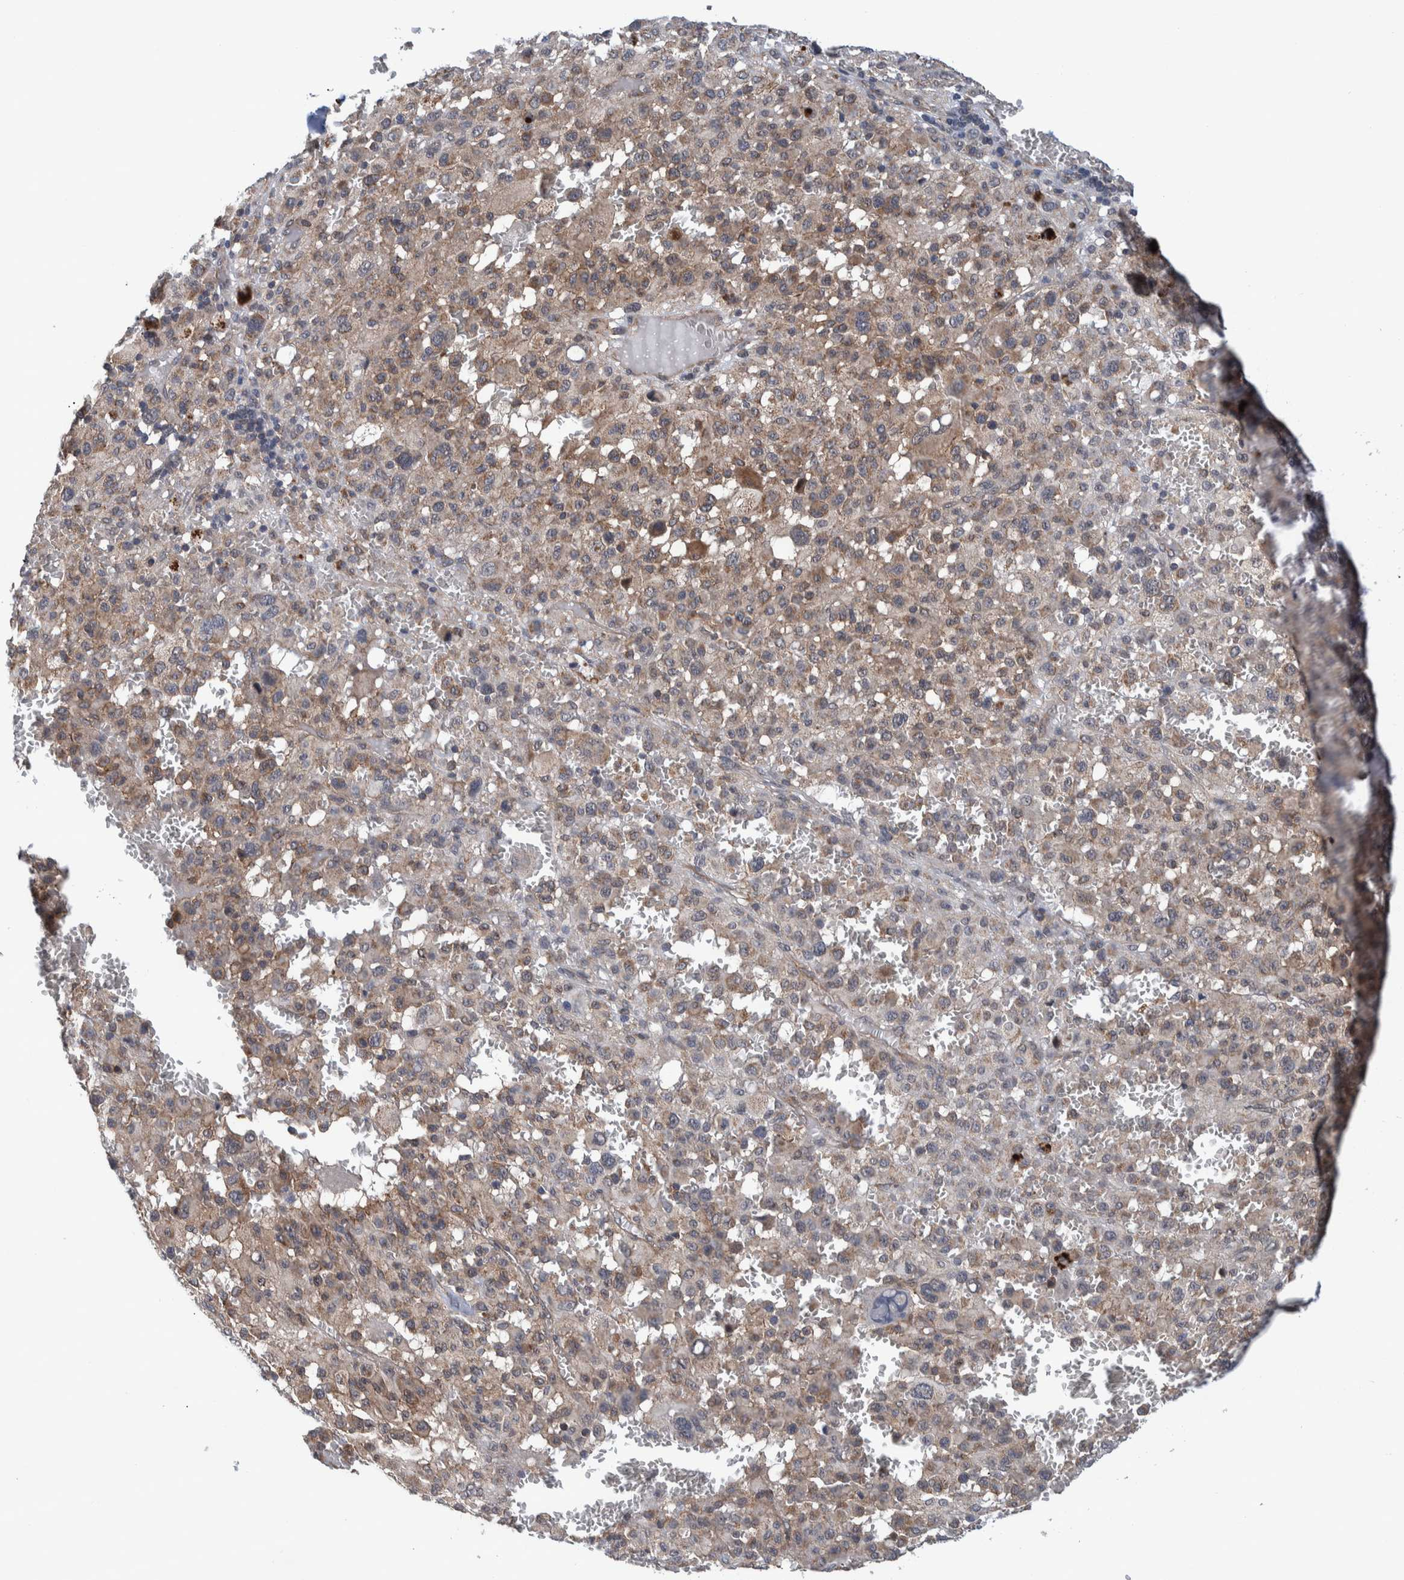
{"staining": {"intensity": "weak", "quantity": ">75%", "location": "cytoplasmic/membranous"}, "tissue": "melanoma", "cell_type": "Tumor cells", "image_type": "cancer", "snomed": [{"axis": "morphology", "description": "Malignant melanoma, Metastatic site"}, {"axis": "topography", "description": "Skin"}], "caption": "The immunohistochemical stain highlights weak cytoplasmic/membranous expression in tumor cells of melanoma tissue. Nuclei are stained in blue.", "gene": "MRPS7", "patient": {"sex": "female", "age": 74}}